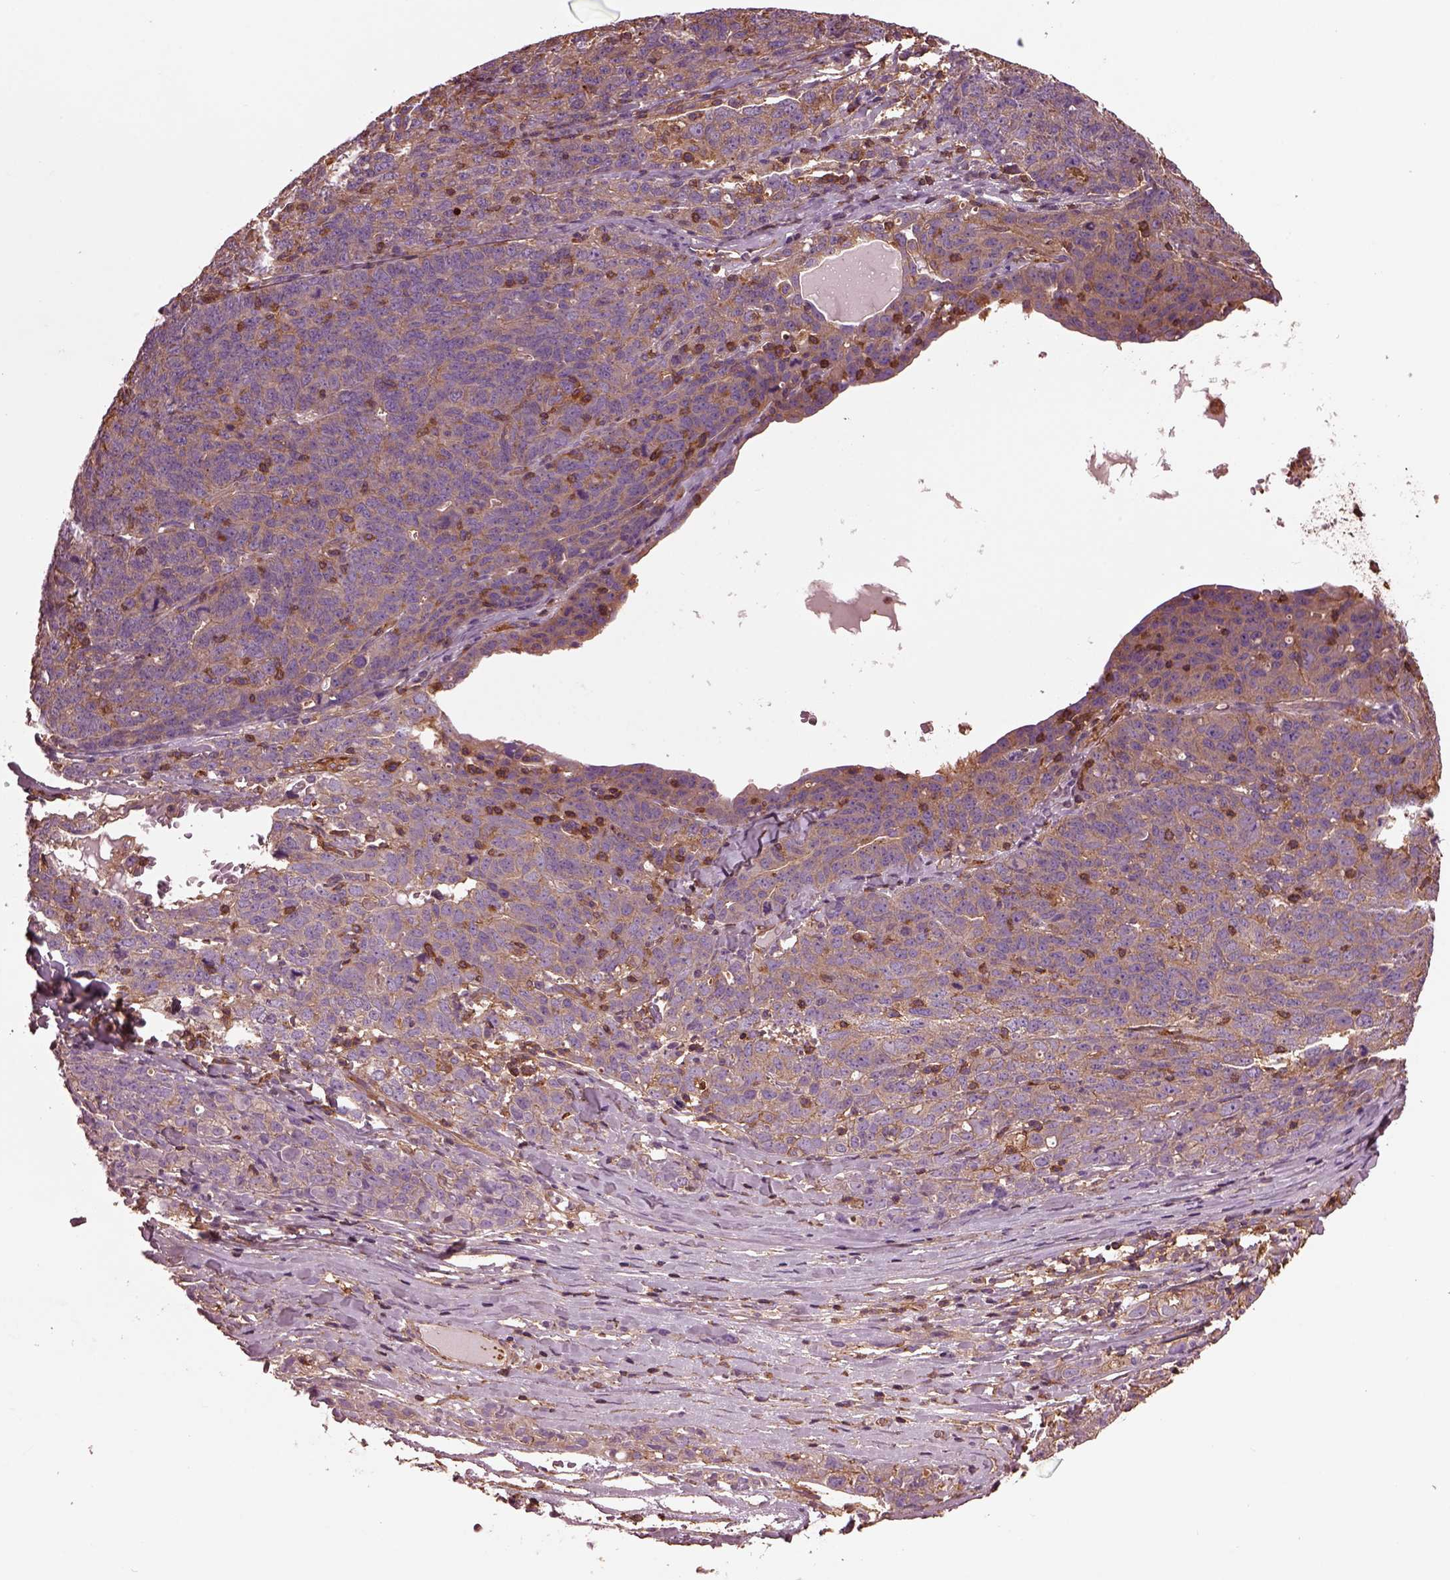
{"staining": {"intensity": "weak", "quantity": ">75%", "location": "cytoplasmic/membranous"}, "tissue": "ovarian cancer", "cell_type": "Tumor cells", "image_type": "cancer", "snomed": [{"axis": "morphology", "description": "Cystadenocarcinoma, serous, NOS"}, {"axis": "topography", "description": "Ovary"}], "caption": "Immunohistochemistry (IHC) (DAB (3,3'-diaminobenzidine)) staining of human ovarian serous cystadenocarcinoma demonstrates weak cytoplasmic/membranous protein expression in about >75% of tumor cells. The staining was performed using DAB to visualize the protein expression in brown, while the nuclei were stained in blue with hematoxylin (Magnification: 20x).", "gene": "MYL6", "patient": {"sex": "female", "age": 71}}